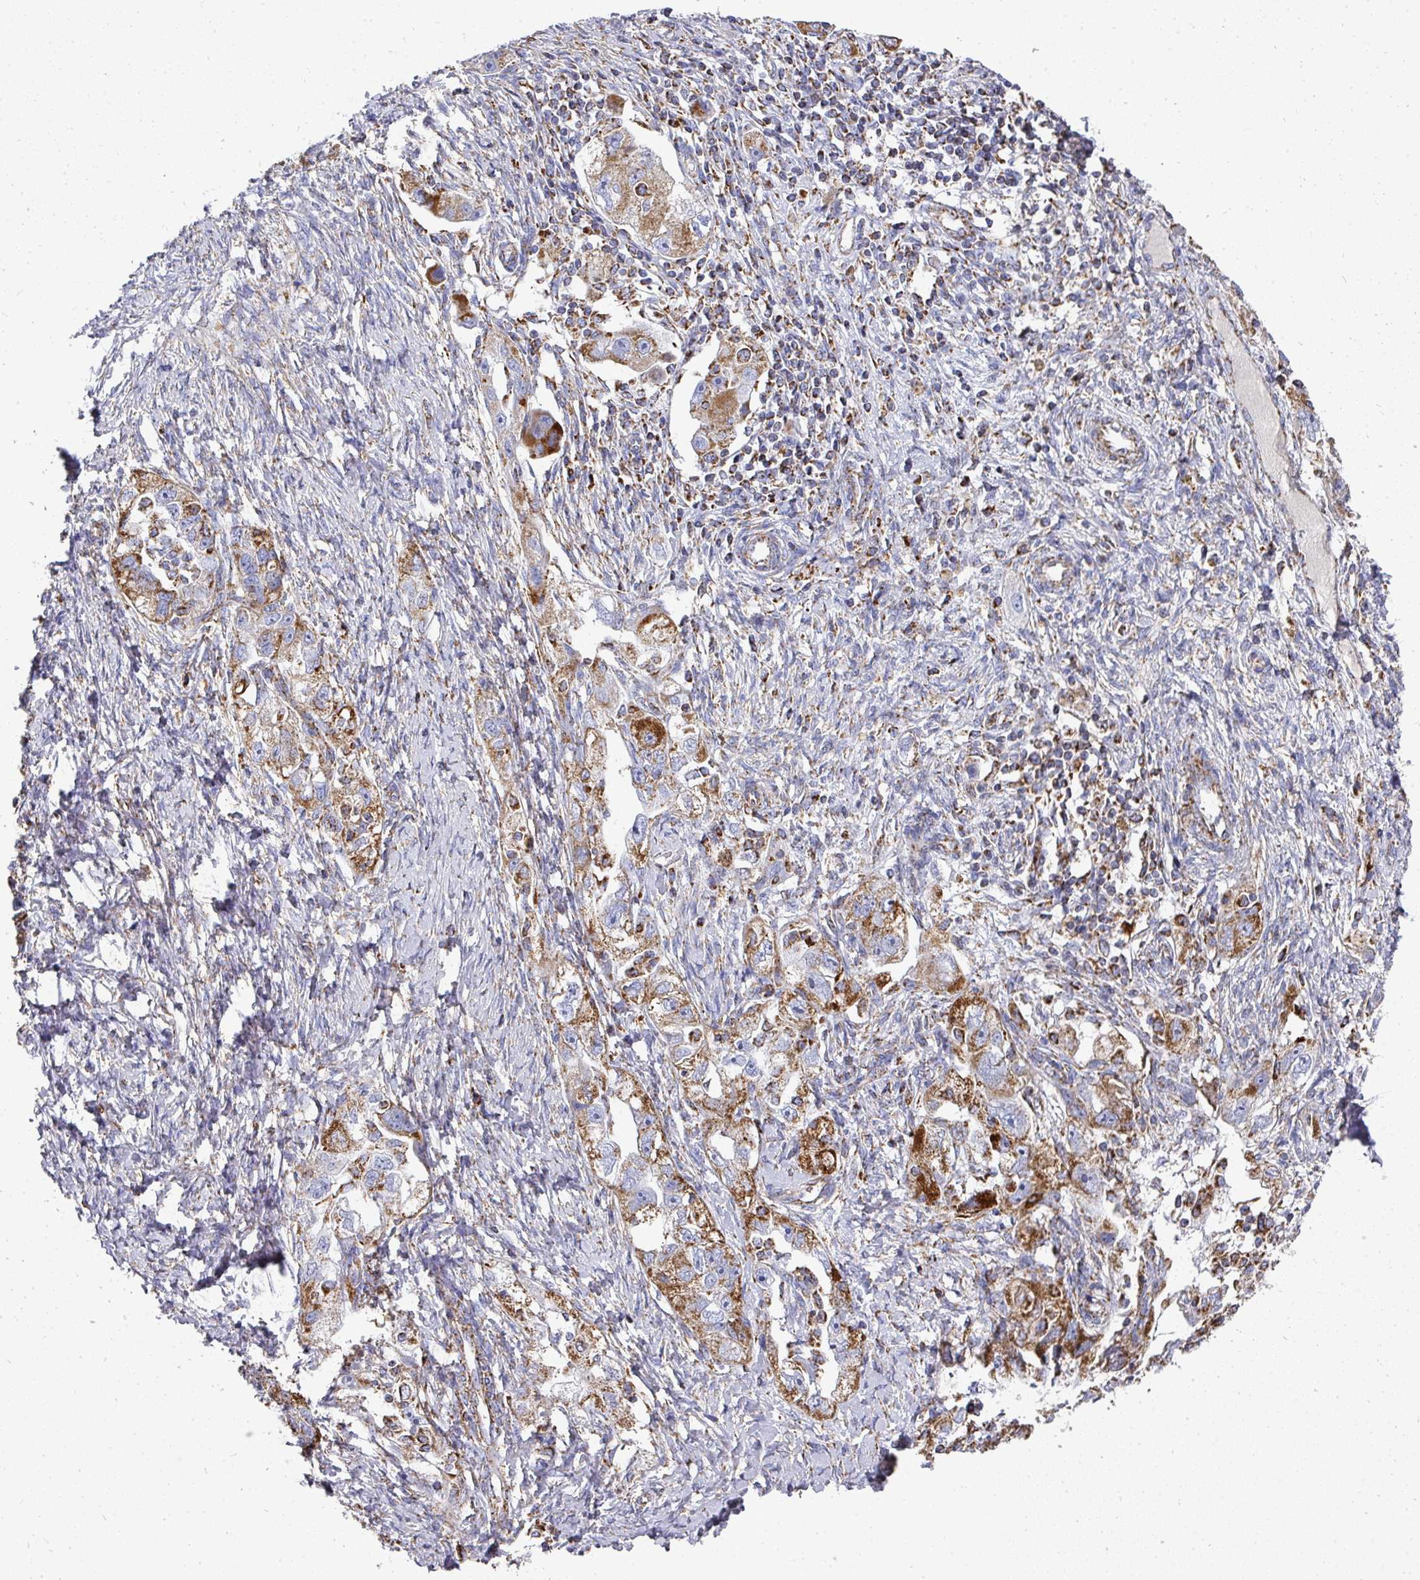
{"staining": {"intensity": "strong", "quantity": "25%-75%", "location": "cytoplasmic/membranous"}, "tissue": "ovarian cancer", "cell_type": "Tumor cells", "image_type": "cancer", "snomed": [{"axis": "morphology", "description": "Carcinoma, NOS"}, {"axis": "morphology", "description": "Cystadenocarcinoma, serous, NOS"}, {"axis": "topography", "description": "Ovary"}], "caption": "Immunohistochemistry staining of serous cystadenocarcinoma (ovarian), which shows high levels of strong cytoplasmic/membranous expression in about 25%-75% of tumor cells indicating strong cytoplasmic/membranous protein expression. The staining was performed using DAB (3,3'-diaminobenzidine) (brown) for protein detection and nuclei were counterstained in hematoxylin (blue).", "gene": "UQCRFS1", "patient": {"sex": "female", "age": 69}}